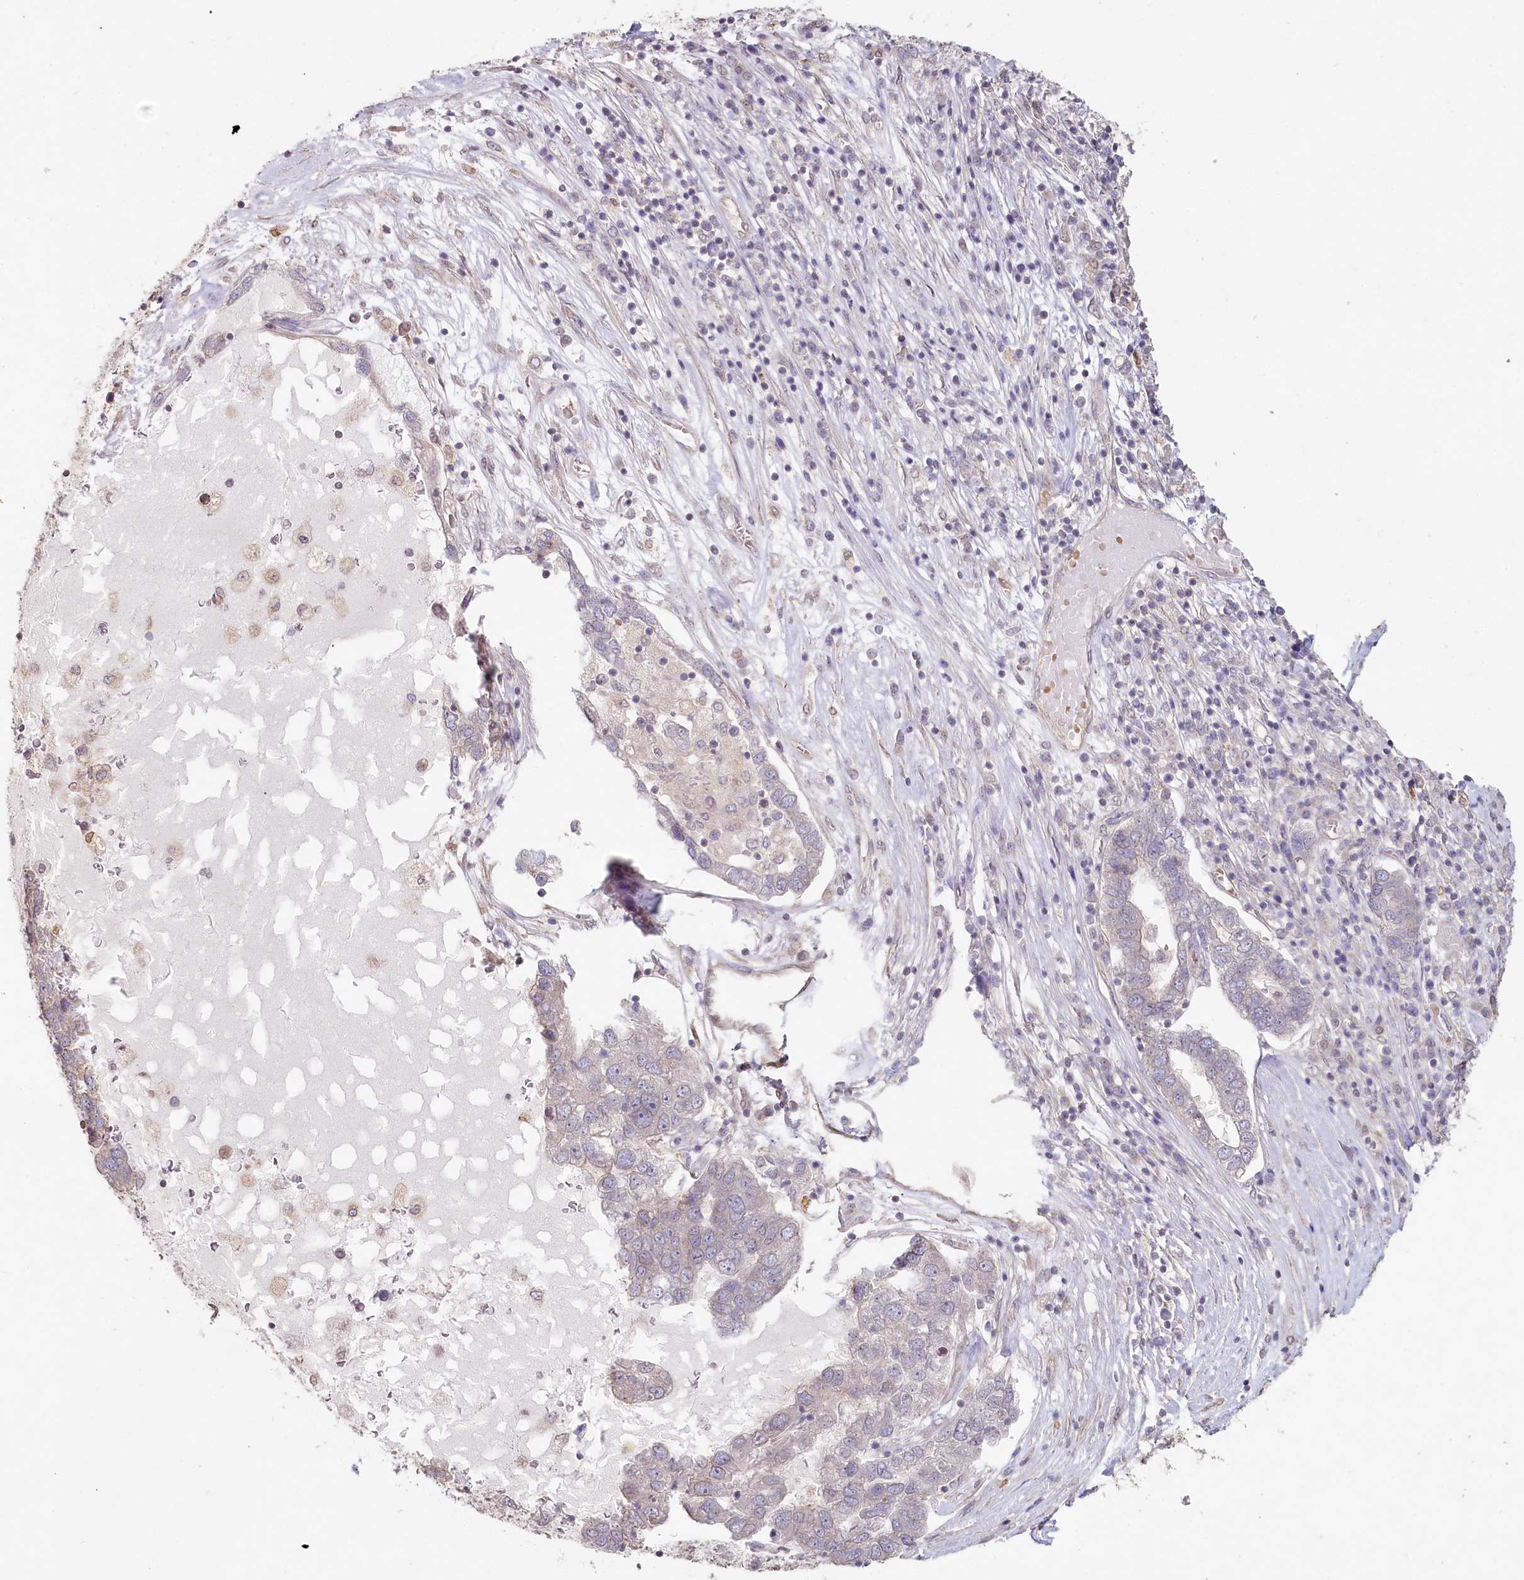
{"staining": {"intensity": "negative", "quantity": "none", "location": "none"}, "tissue": "pancreatic cancer", "cell_type": "Tumor cells", "image_type": "cancer", "snomed": [{"axis": "morphology", "description": "Adenocarcinoma, NOS"}, {"axis": "topography", "description": "Pancreas"}], "caption": "This is an immunohistochemistry photomicrograph of human pancreatic adenocarcinoma. There is no staining in tumor cells.", "gene": "TCHP", "patient": {"sex": "female", "age": 61}}